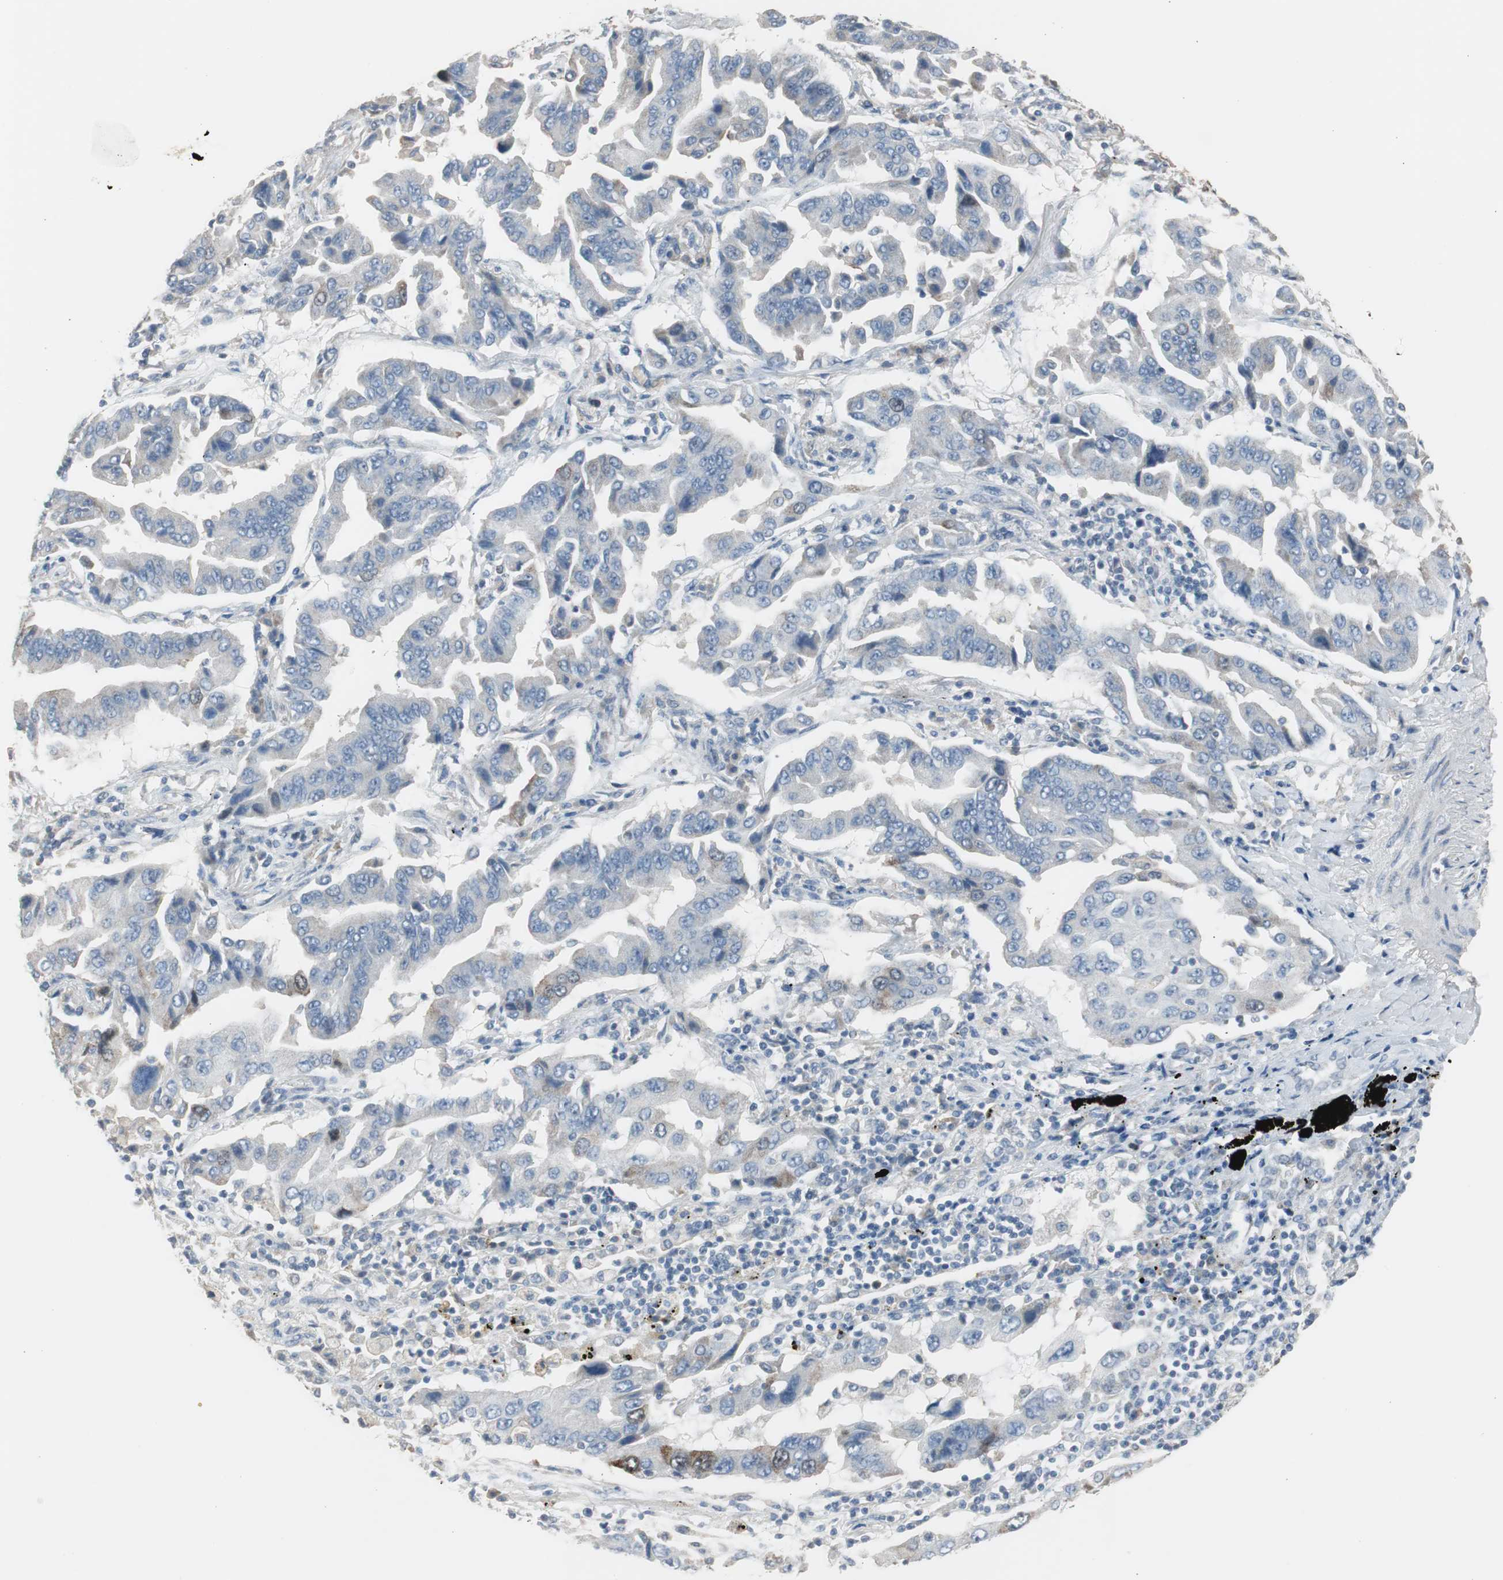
{"staining": {"intensity": "weak", "quantity": "<25%", "location": "cytoplasmic/membranous"}, "tissue": "lung cancer", "cell_type": "Tumor cells", "image_type": "cancer", "snomed": [{"axis": "morphology", "description": "Adenocarcinoma, NOS"}, {"axis": "topography", "description": "Lung"}], "caption": "The histopathology image displays no staining of tumor cells in adenocarcinoma (lung). (DAB (3,3'-diaminobenzidine) immunohistochemistry with hematoxylin counter stain).", "gene": "TK1", "patient": {"sex": "female", "age": 65}}